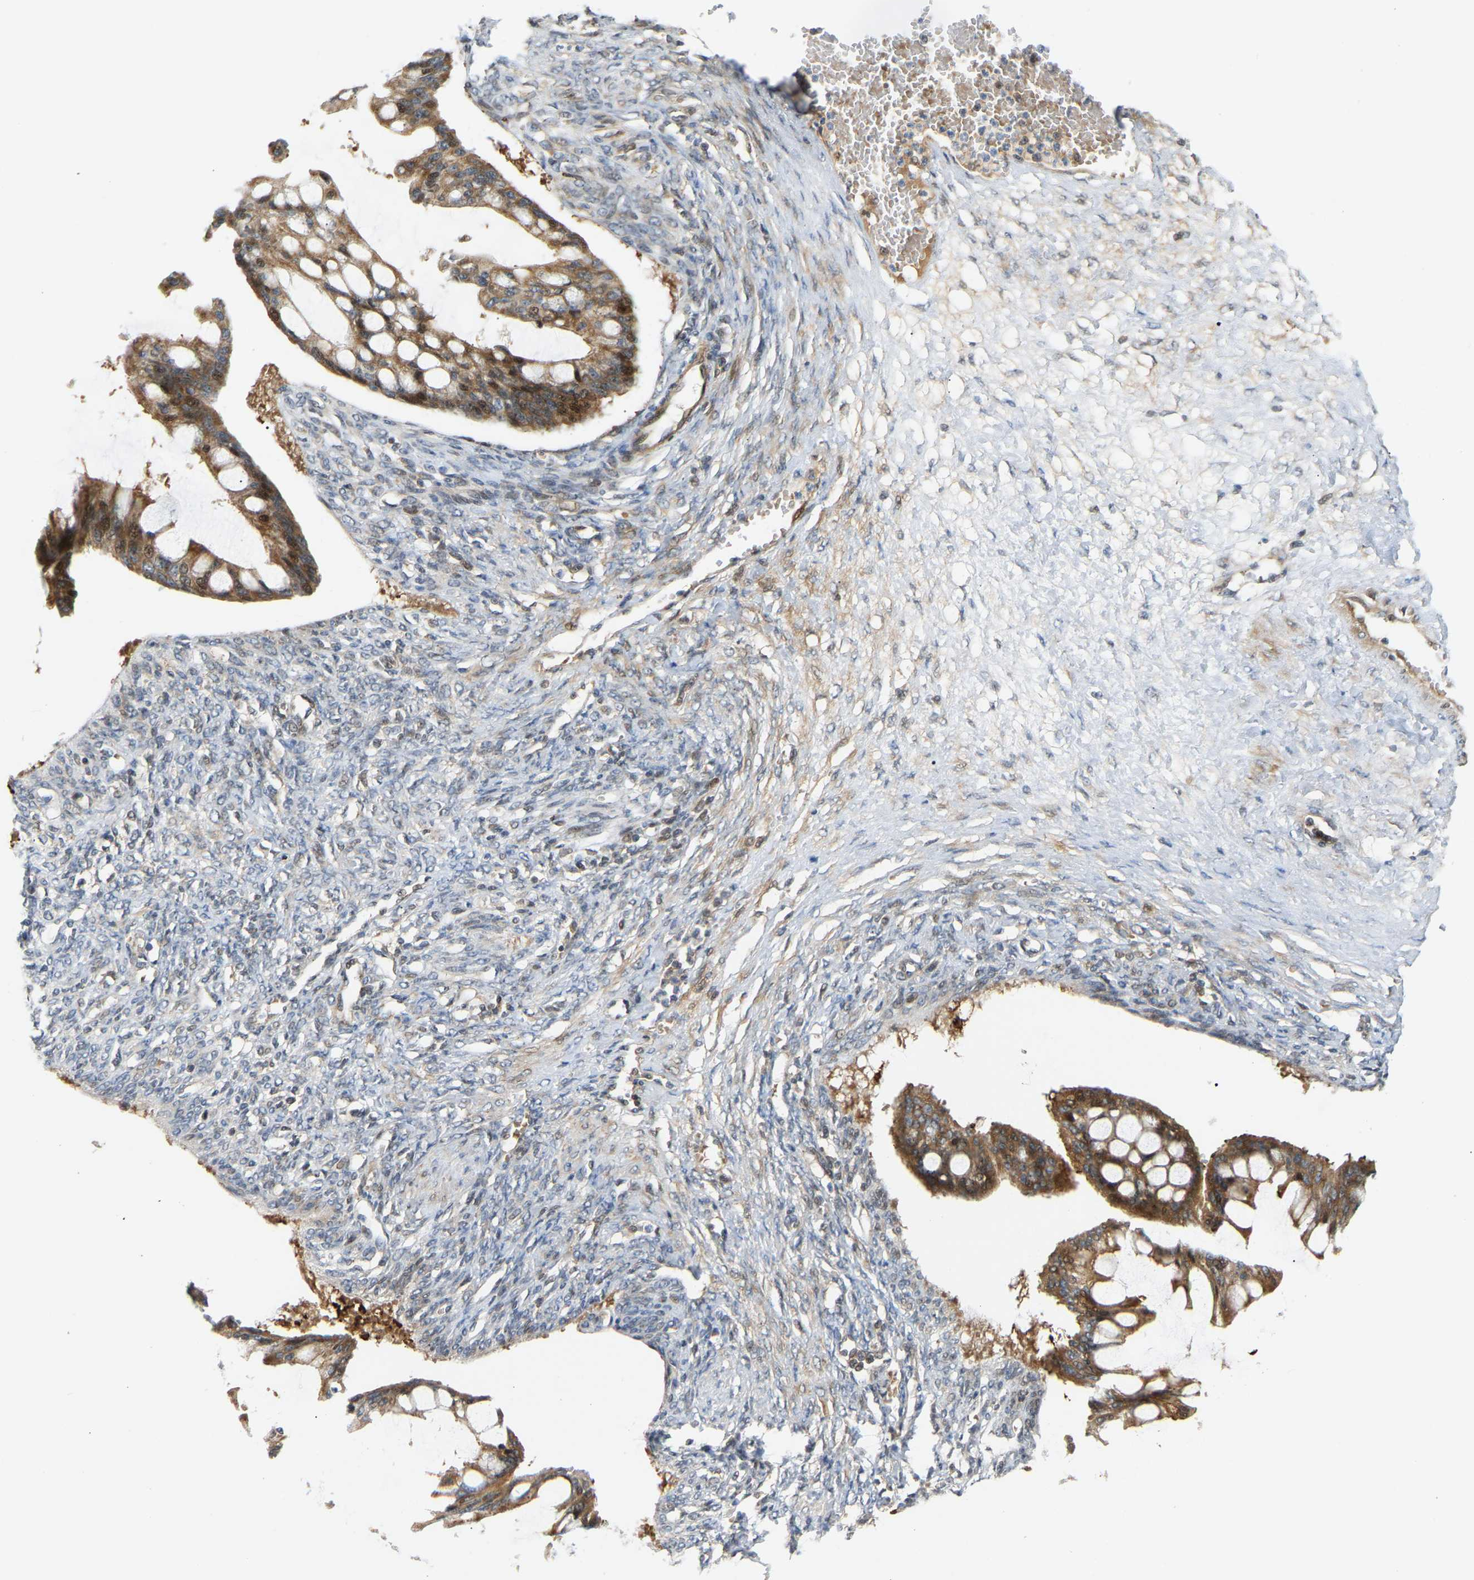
{"staining": {"intensity": "moderate", "quantity": ">75%", "location": "cytoplasmic/membranous,nuclear"}, "tissue": "ovarian cancer", "cell_type": "Tumor cells", "image_type": "cancer", "snomed": [{"axis": "morphology", "description": "Cystadenocarcinoma, mucinous, NOS"}, {"axis": "topography", "description": "Ovary"}], "caption": "This is a histology image of IHC staining of ovarian mucinous cystadenocarcinoma, which shows moderate staining in the cytoplasmic/membranous and nuclear of tumor cells.", "gene": "POGLUT2", "patient": {"sex": "female", "age": 73}}